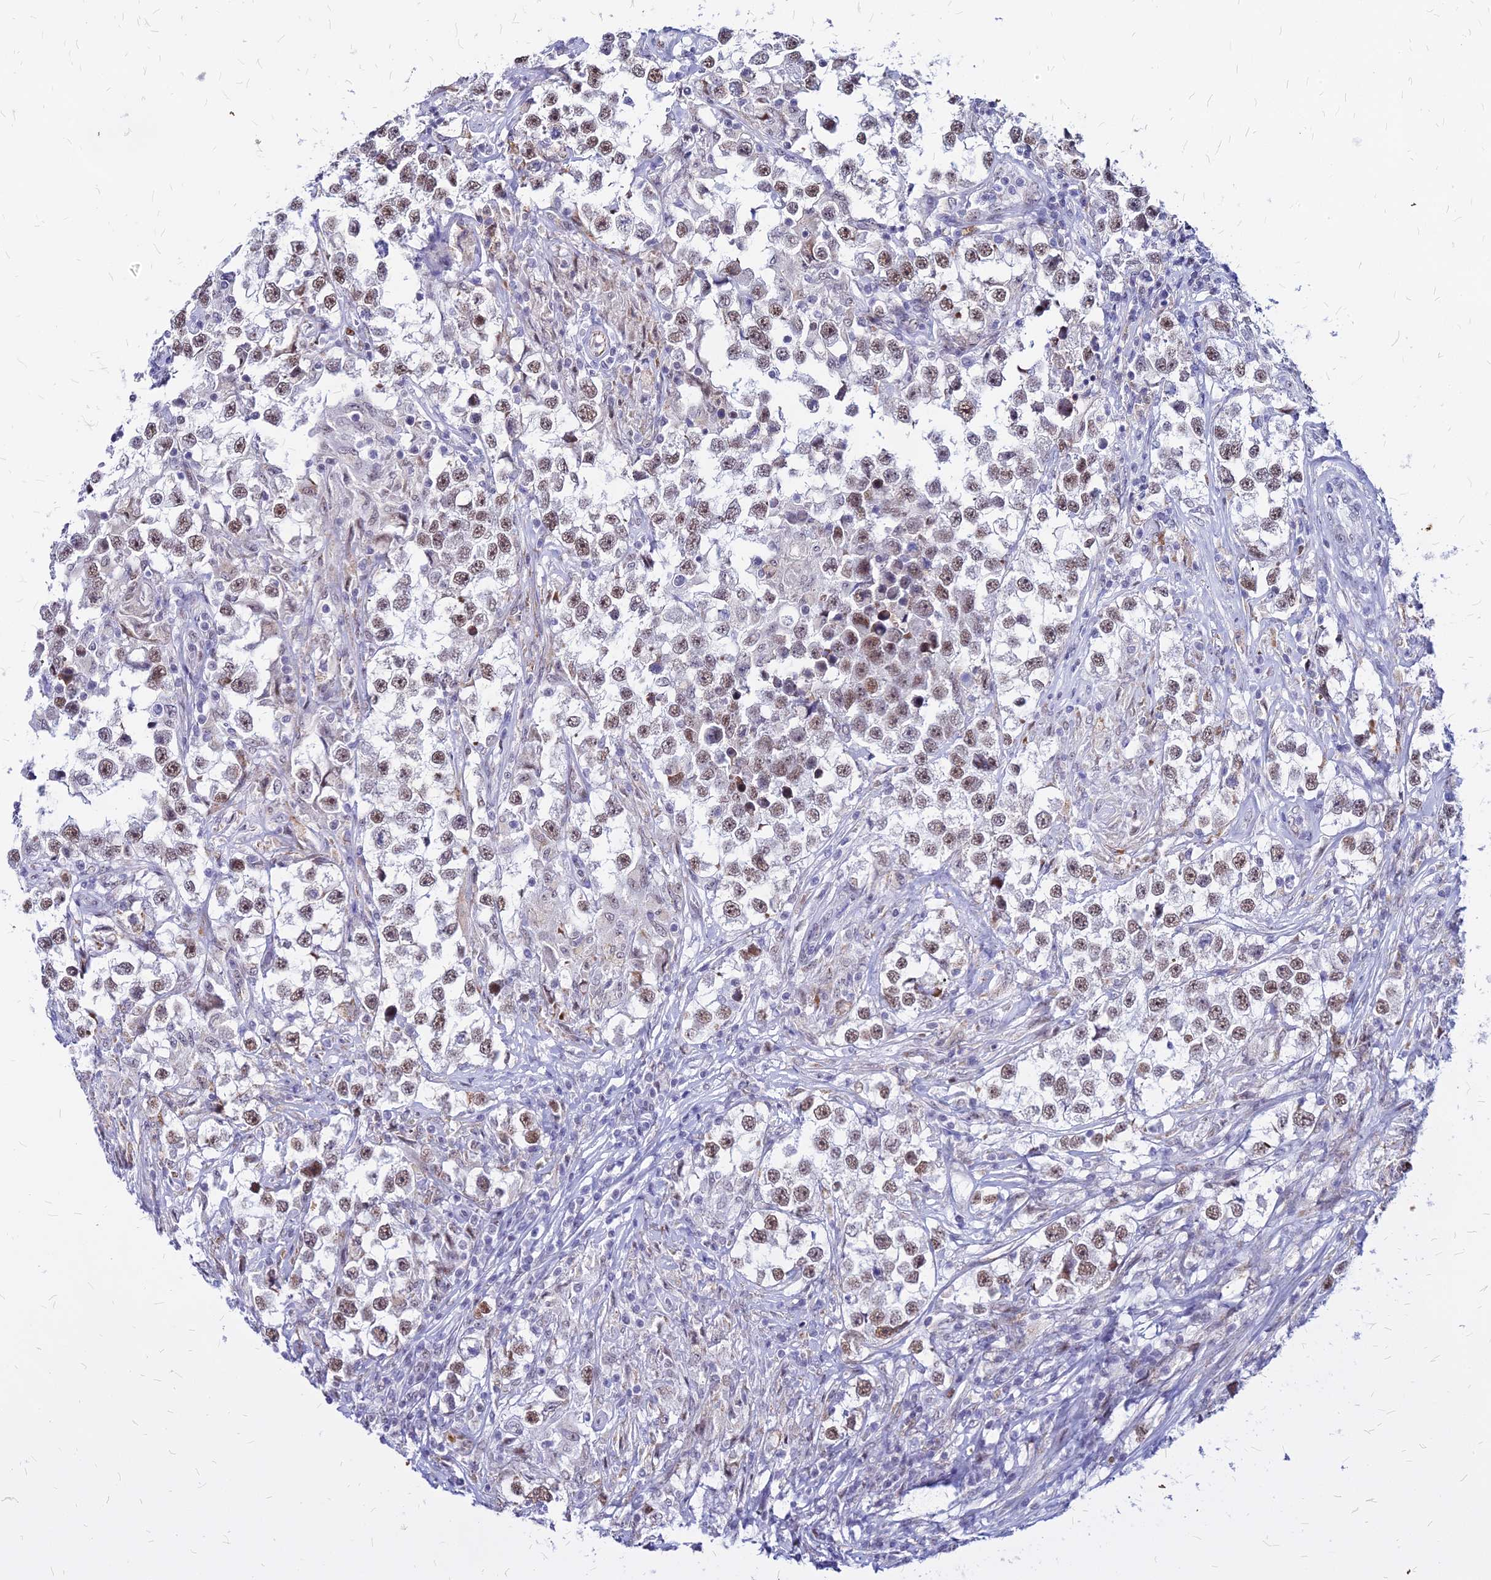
{"staining": {"intensity": "moderate", "quantity": ">75%", "location": "nuclear"}, "tissue": "testis cancer", "cell_type": "Tumor cells", "image_type": "cancer", "snomed": [{"axis": "morphology", "description": "Seminoma, NOS"}, {"axis": "topography", "description": "Testis"}], "caption": "A brown stain shows moderate nuclear positivity of a protein in testis cancer tumor cells. Nuclei are stained in blue.", "gene": "FDX2", "patient": {"sex": "male", "age": 46}}